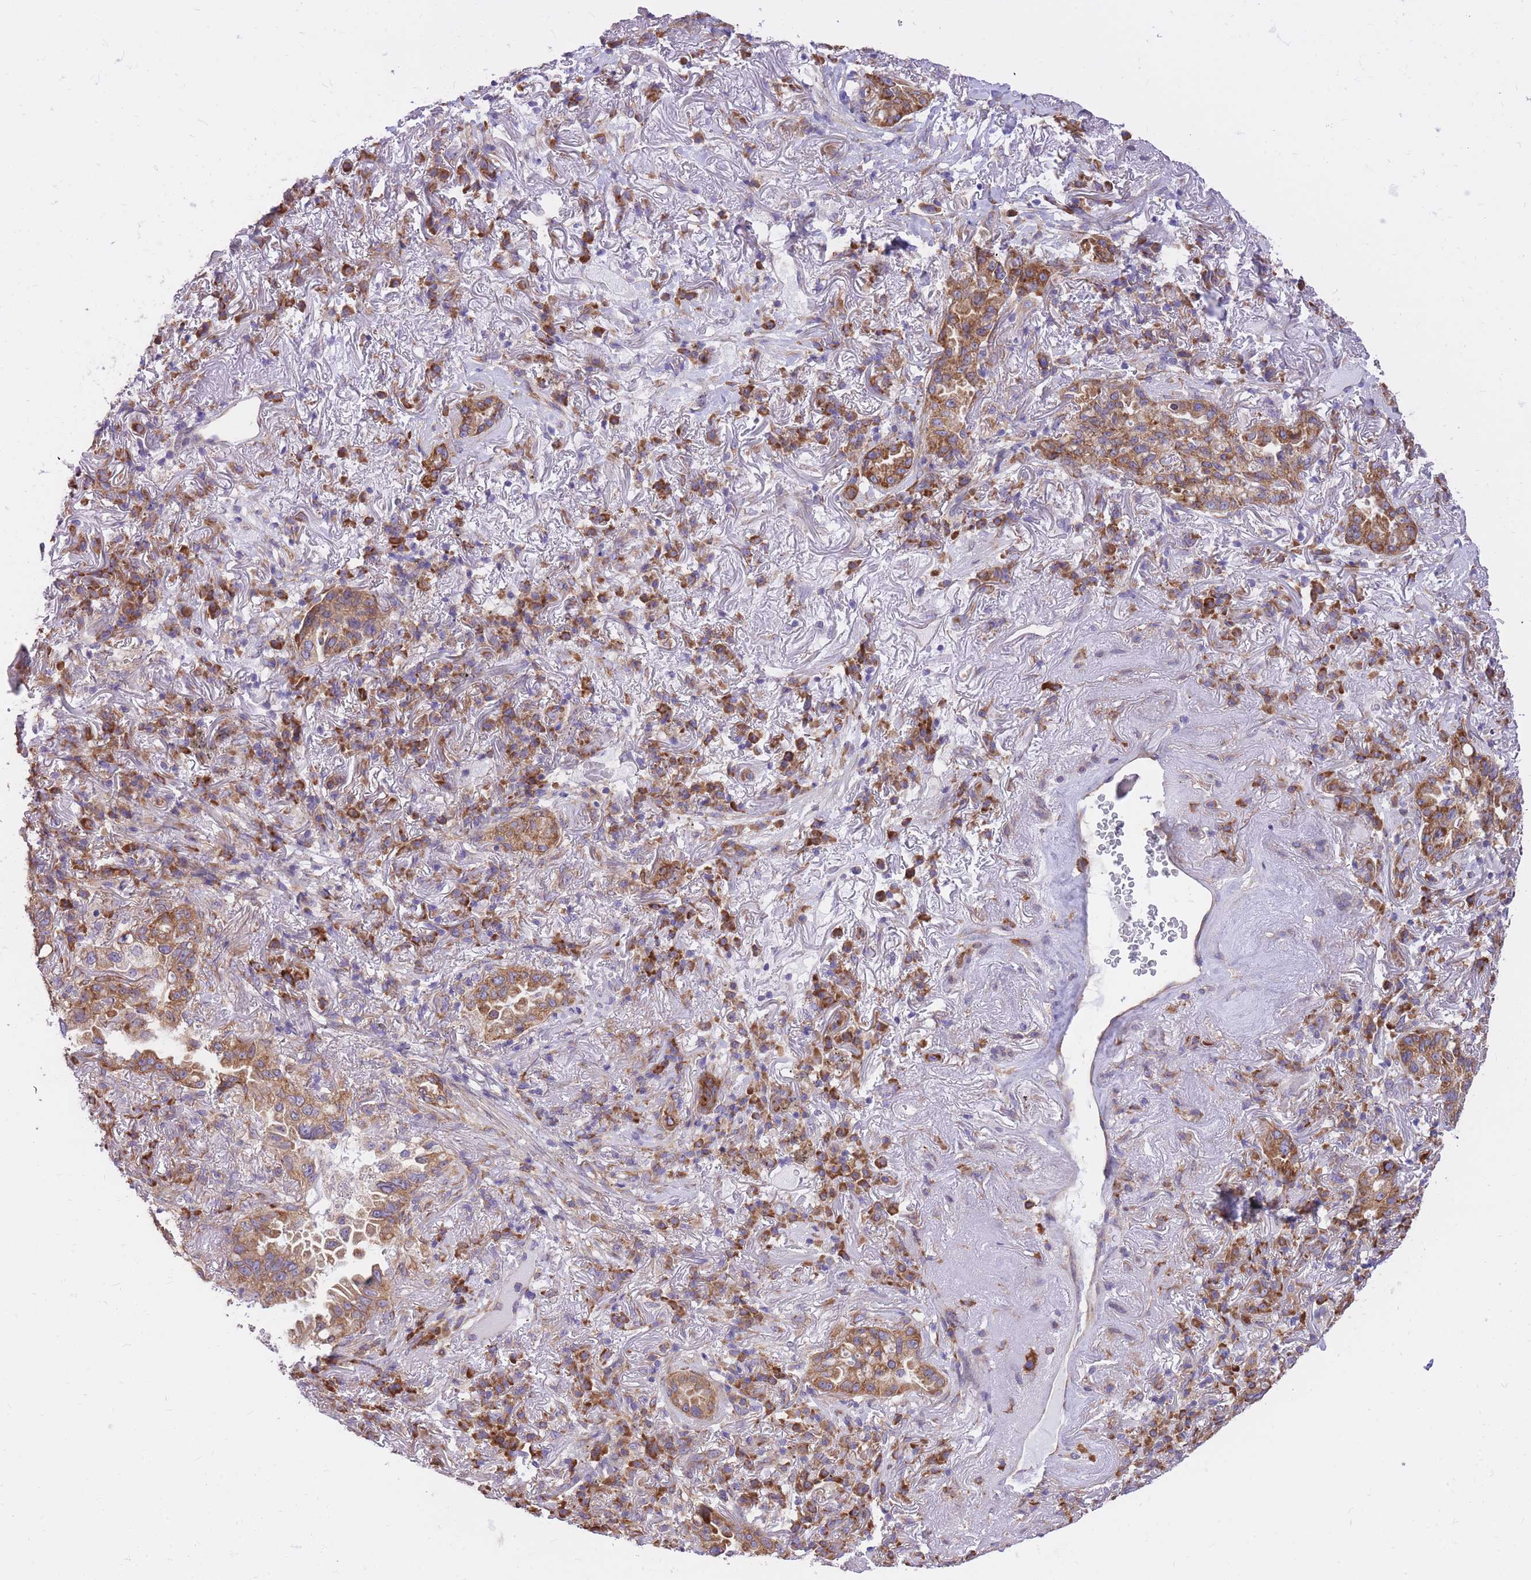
{"staining": {"intensity": "moderate", "quantity": ">75%", "location": "cytoplasmic/membranous"}, "tissue": "lung cancer", "cell_type": "Tumor cells", "image_type": "cancer", "snomed": [{"axis": "morphology", "description": "Adenocarcinoma, NOS"}, {"axis": "topography", "description": "Lung"}], "caption": "Brown immunohistochemical staining in lung cancer exhibits moderate cytoplasmic/membranous positivity in approximately >75% of tumor cells.", "gene": "GBP7", "patient": {"sex": "female", "age": 69}}